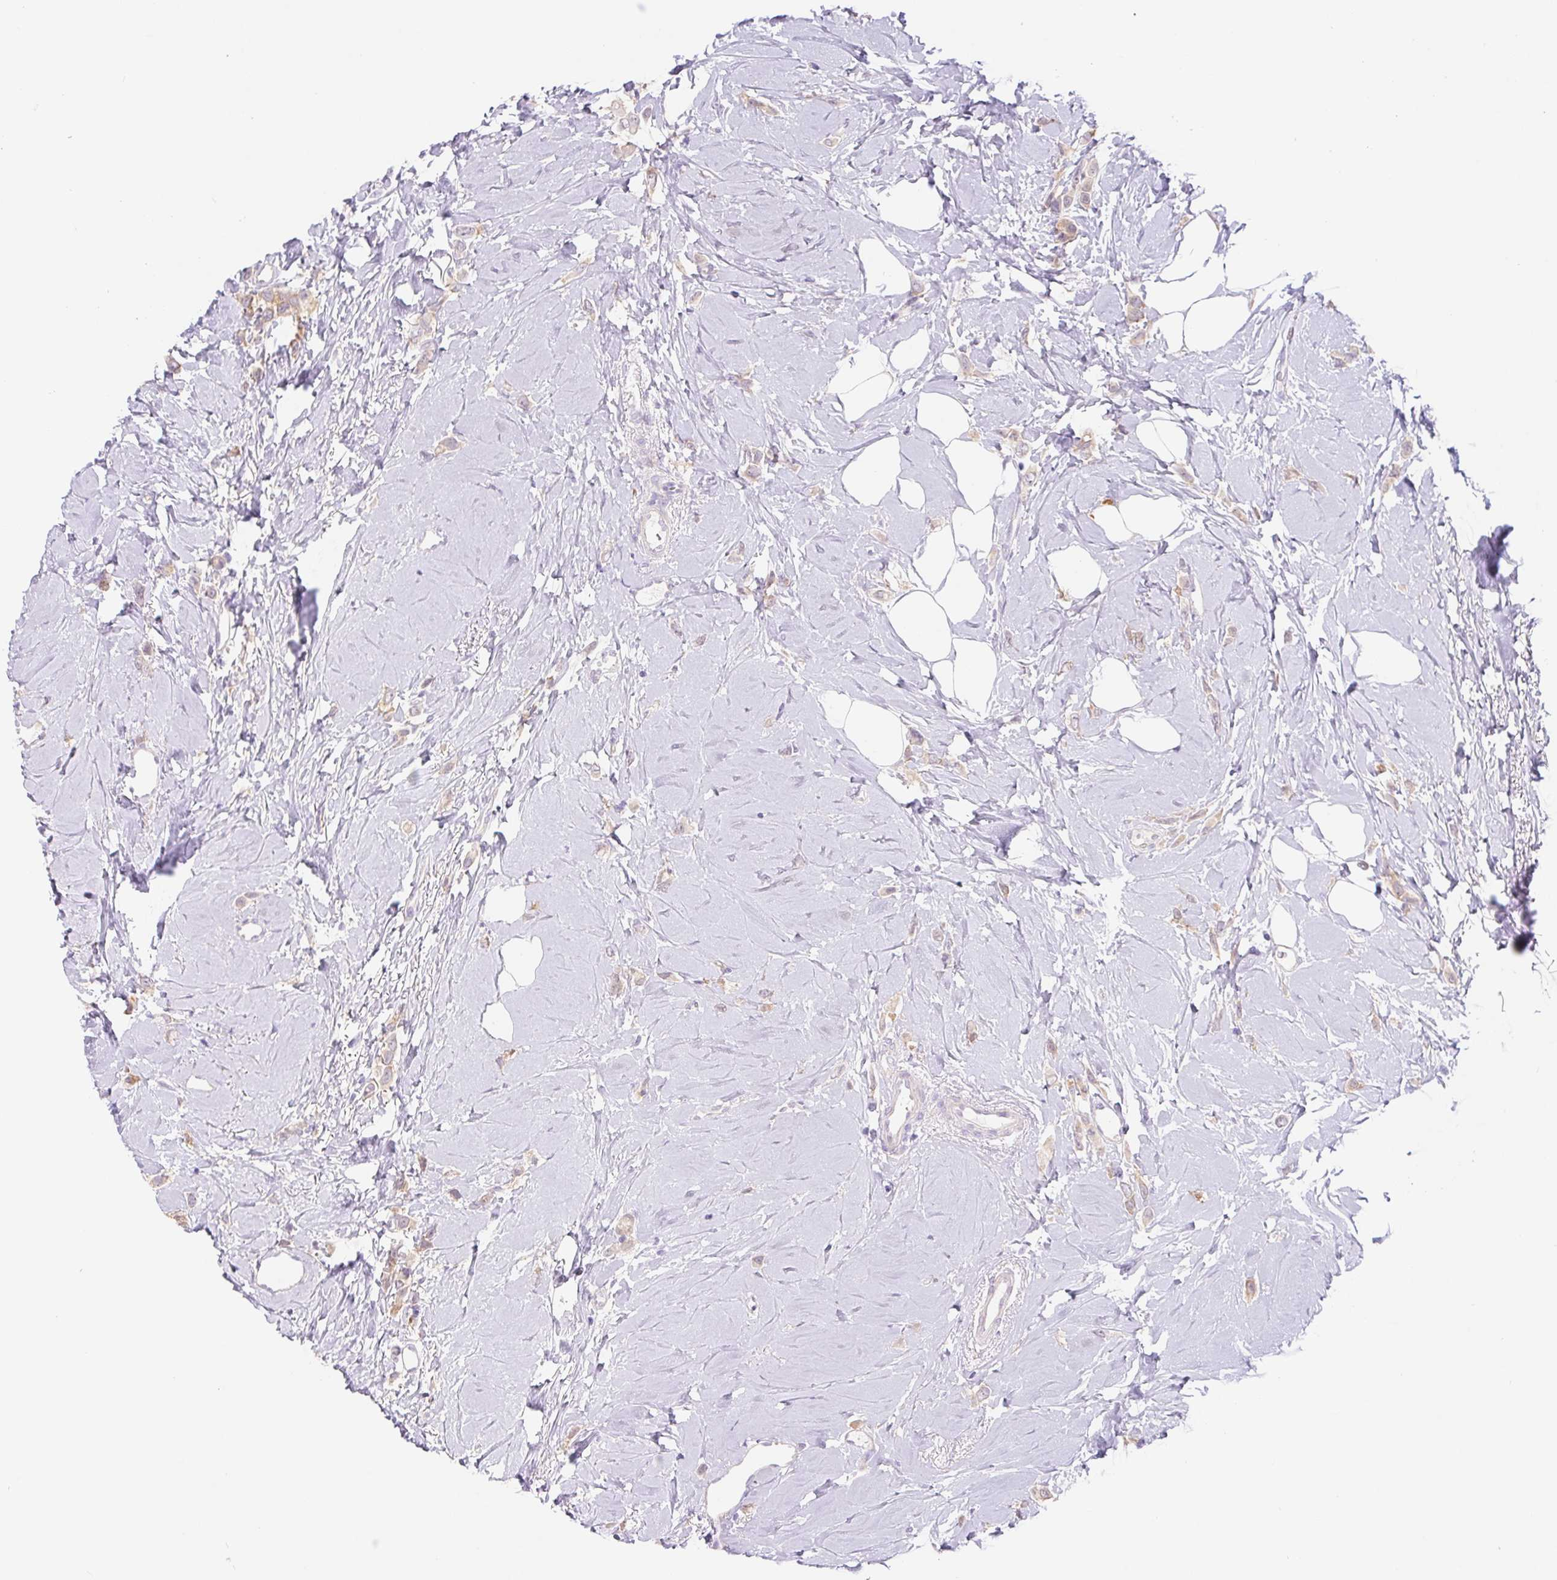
{"staining": {"intensity": "weak", "quantity": "25%-75%", "location": "cytoplasmic/membranous"}, "tissue": "breast cancer", "cell_type": "Tumor cells", "image_type": "cancer", "snomed": [{"axis": "morphology", "description": "Lobular carcinoma"}, {"axis": "topography", "description": "Breast"}], "caption": "An image of lobular carcinoma (breast) stained for a protein reveals weak cytoplasmic/membranous brown staining in tumor cells.", "gene": "DYNC2LI1", "patient": {"sex": "female", "age": 66}}